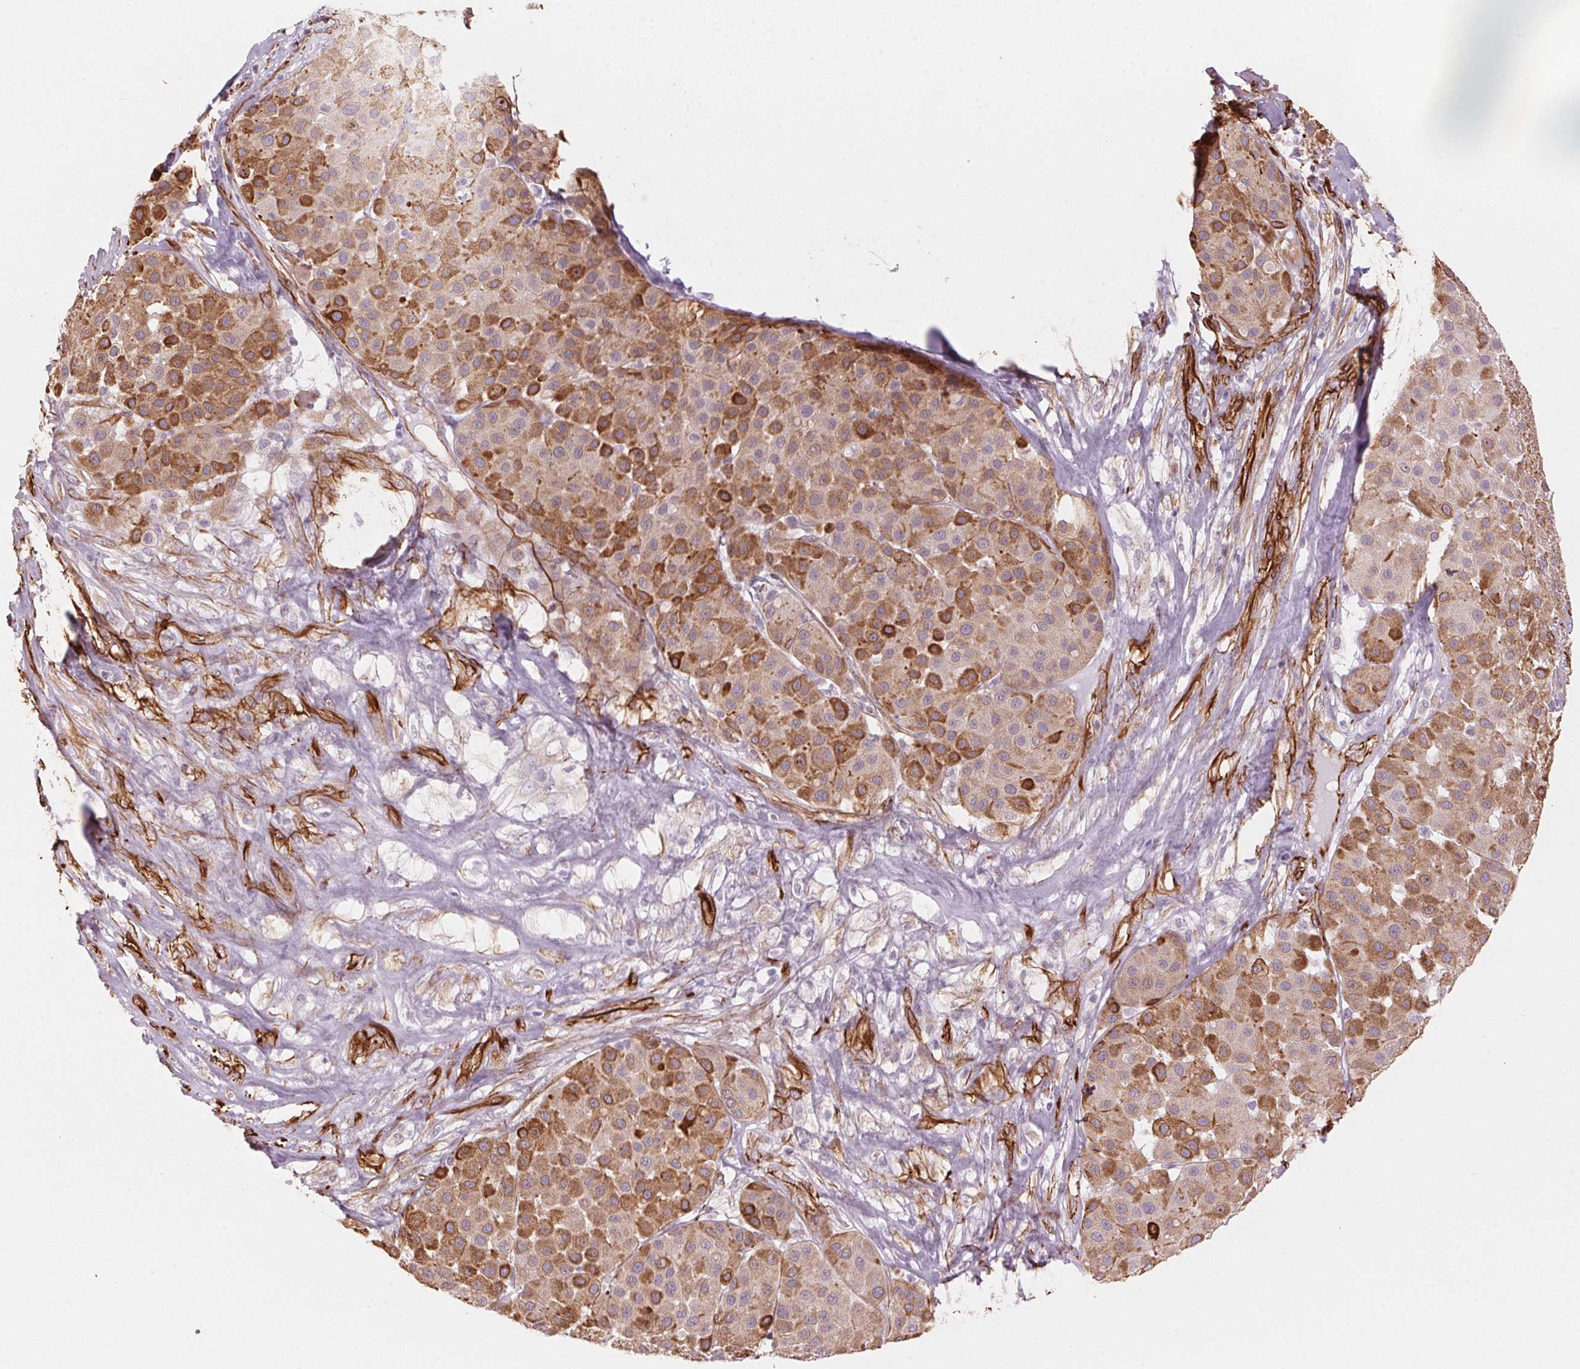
{"staining": {"intensity": "moderate", "quantity": ">75%", "location": "cytoplasmic/membranous"}, "tissue": "melanoma", "cell_type": "Tumor cells", "image_type": "cancer", "snomed": [{"axis": "morphology", "description": "Malignant melanoma, Metastatic site"}, {"axis": "topography", "description": "Smooth muscle"}], "caption": "Malignant melanoma (metastatic site) stained with a brown dye exhibits moderate cytoplasmic/membranous positive staining in about >75% of tumor cells.", "gene": "CLPS", "patient": {"sex": "male", "age": 41}}